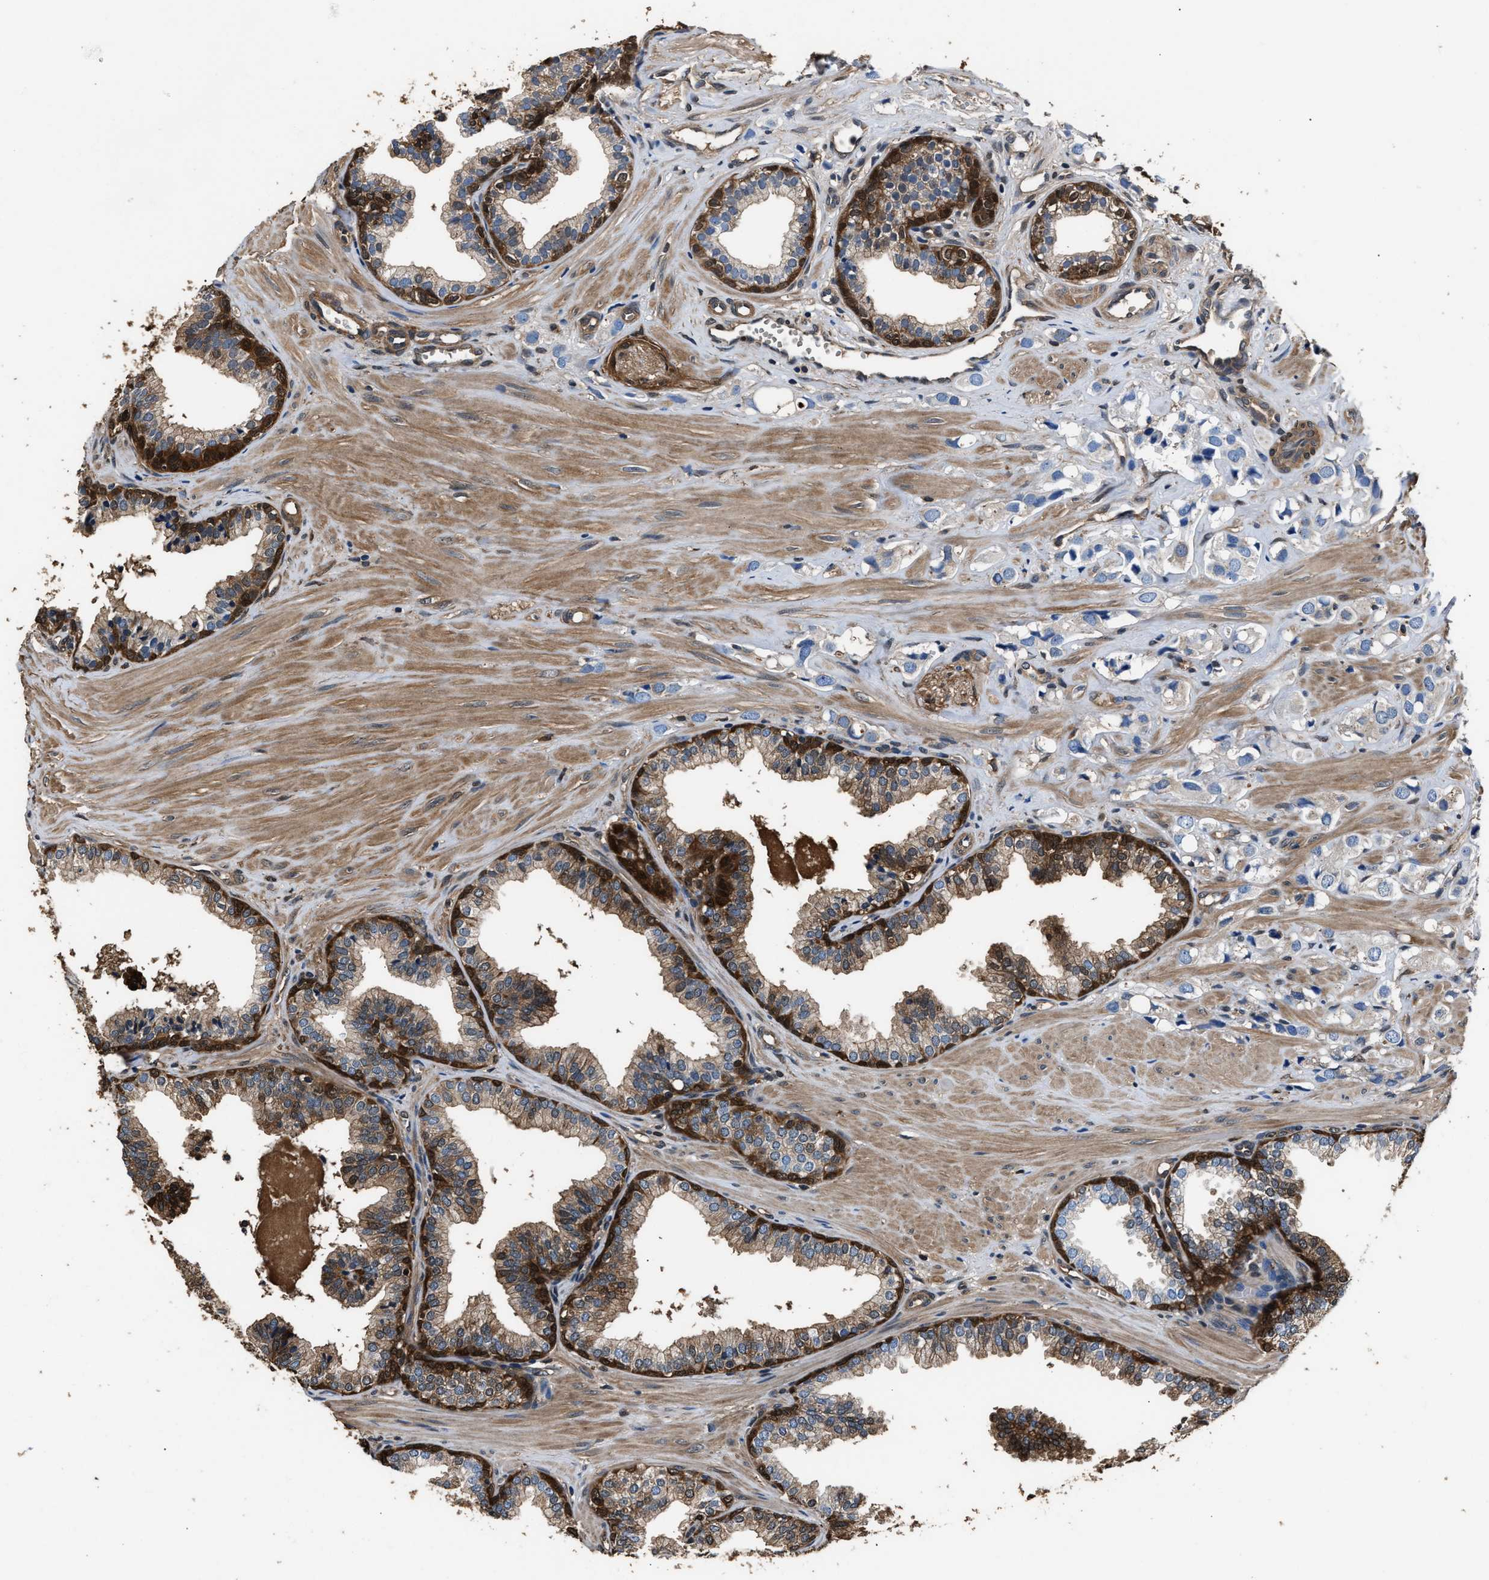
{"staining": {"intensity": "negative", "quantity": "none", "location": "none"}, "tissue": "prostate cancer", "cell_type": "Tumor cells", "image_type": "cancer", "snomed": [{"axis": "morphology", "description": "Adenocarcinoma, High grade"}, {"axis": "topography", "description": "Prostate"}], "caption": "Immunohistochemistry micrograph of neoplastic tissue: high-grade adenocarcinoma (prostate) stained with DAB (3,3'-diaminobenzidine) displays no significant protein expression in tumor cells.", "gene": "GSTP1", "patient": {"sex": "male", "age": 52}}